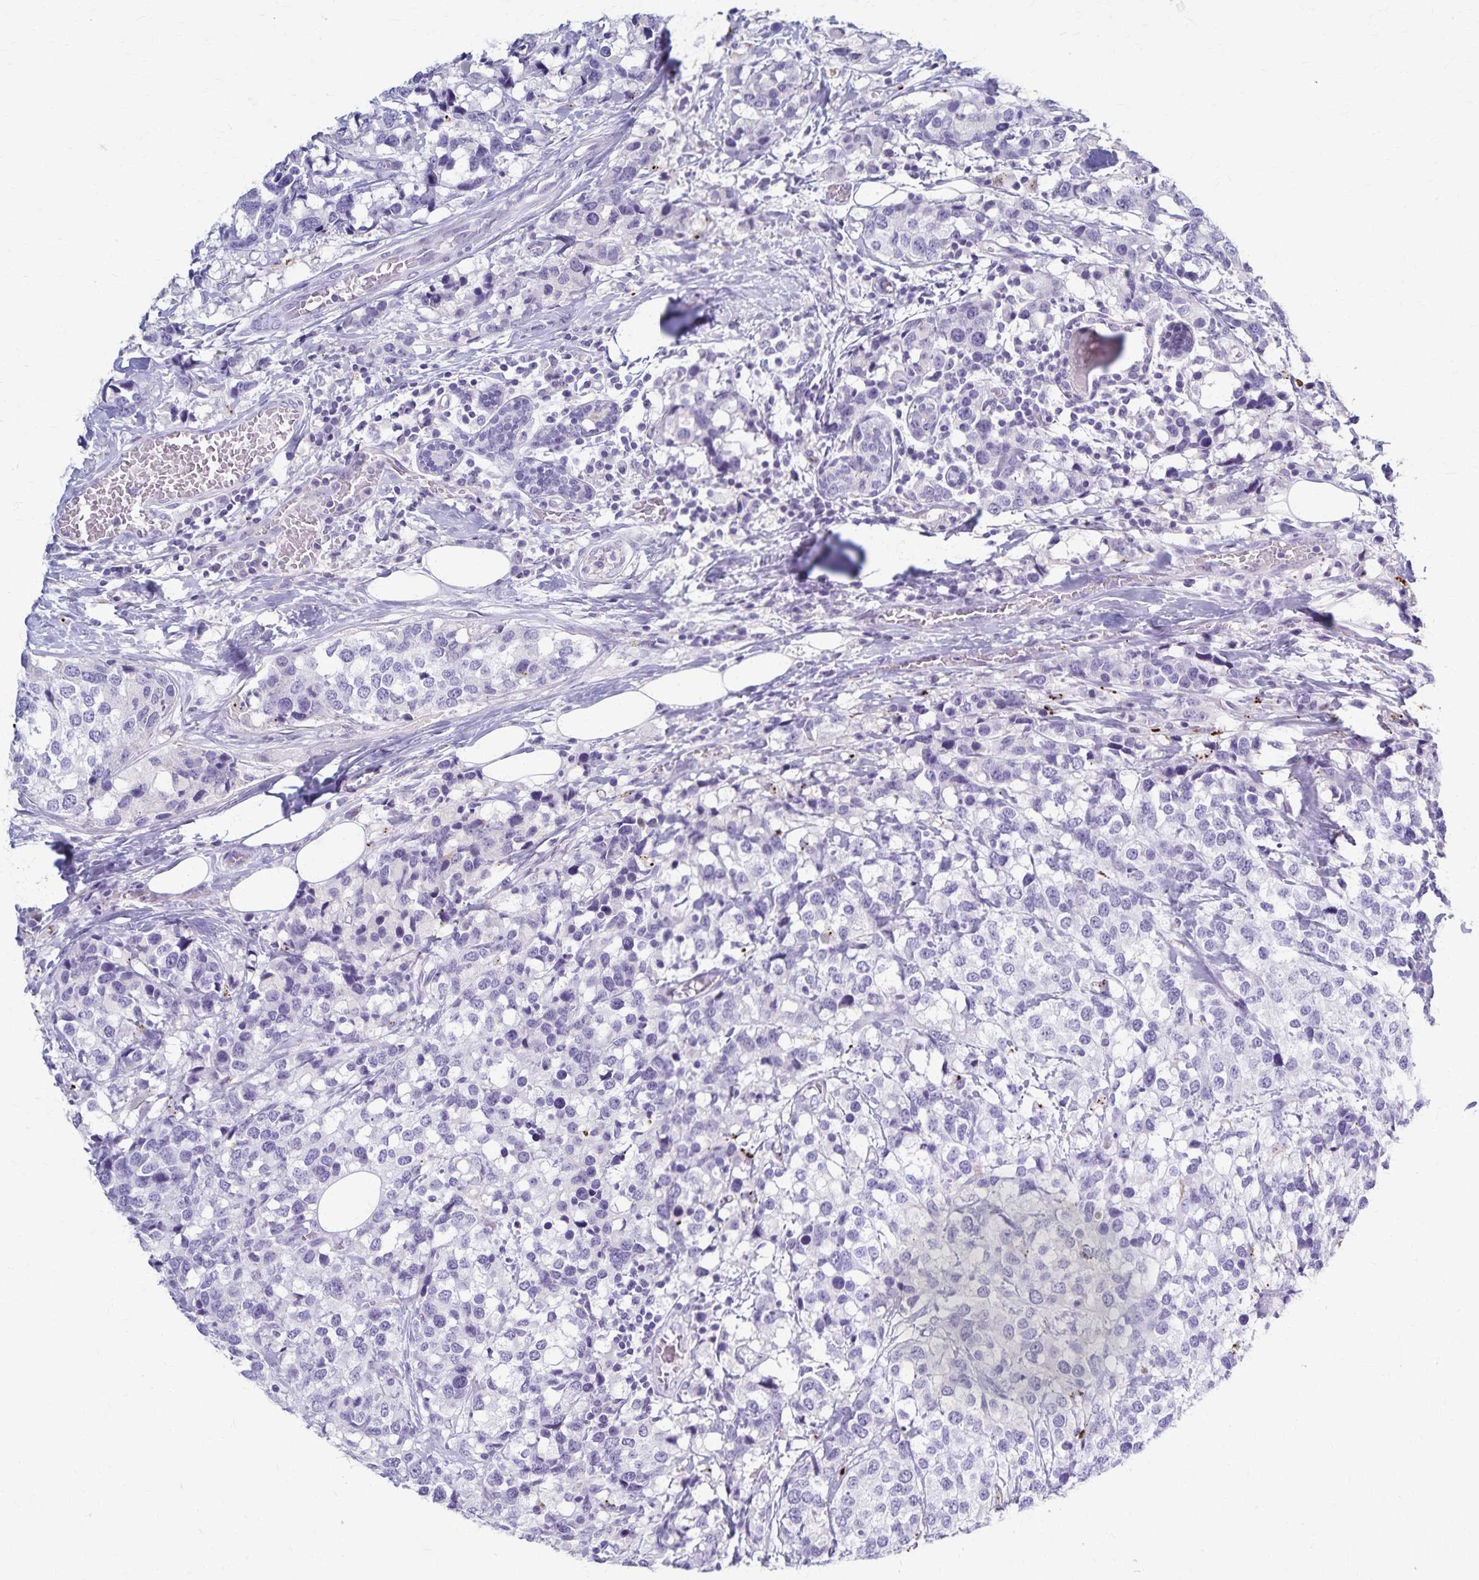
{"staining": {"intensity": "negative", "quantity": "none", "location": "none"}, "tissue": "breast cancer", "cell_type": "Tumor cells", "image_type": "cancer", "snomed": [{"axis": "morphology", "description": "Lobular carcinoma"}, {"axis": "topography", "description": "Breast"}], "caption": "IHC image of human breast cancer (lobular carcinoma) stained for a protein (brown), which displays no staining in tumor cells.", "gene": "TMEM60", "patient": {"sex": "female", "age": 59}}